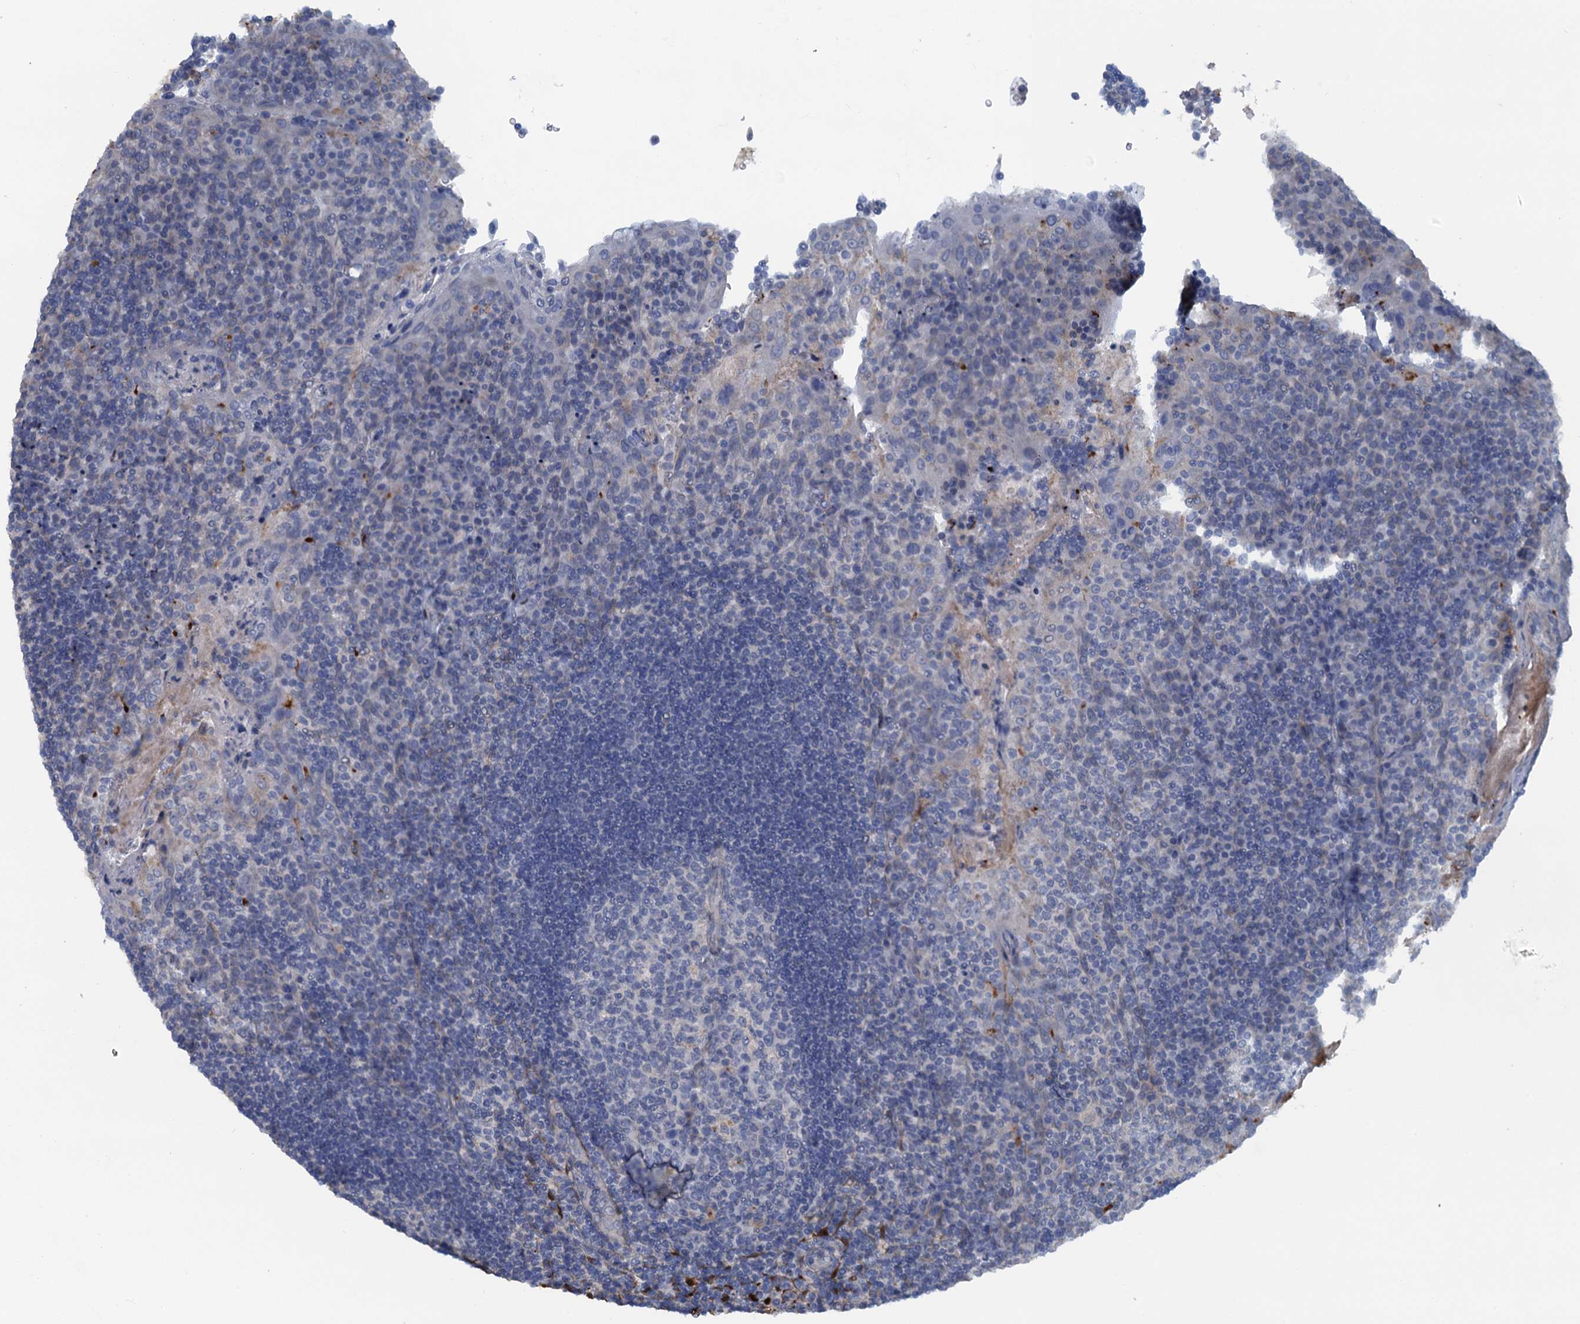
{"staining": {"intensity": "negative", "quantity": "none", "location": "none"}, "tissue": "tonsil", "cell_type": "Germinal center cells", "image_type": "normal", "snomed": [{"axis": "morphology", "description": "Normal tissue, NOS"}, {"axis": "topography", "description": "Tonsil"}], "caption": "This histopathology image is of benign tonsil stained with immunohistochemistry to label a protein in brown with the nuclei are counter-stained blue. There is no expression in germinal center cells. (DAB (3,3'-diaminobenzidine) IHC visualized using brightfield microscopy, high magnification).", "gene": "POGLUT3", "patient": {"sex": "male", "age": 17}}